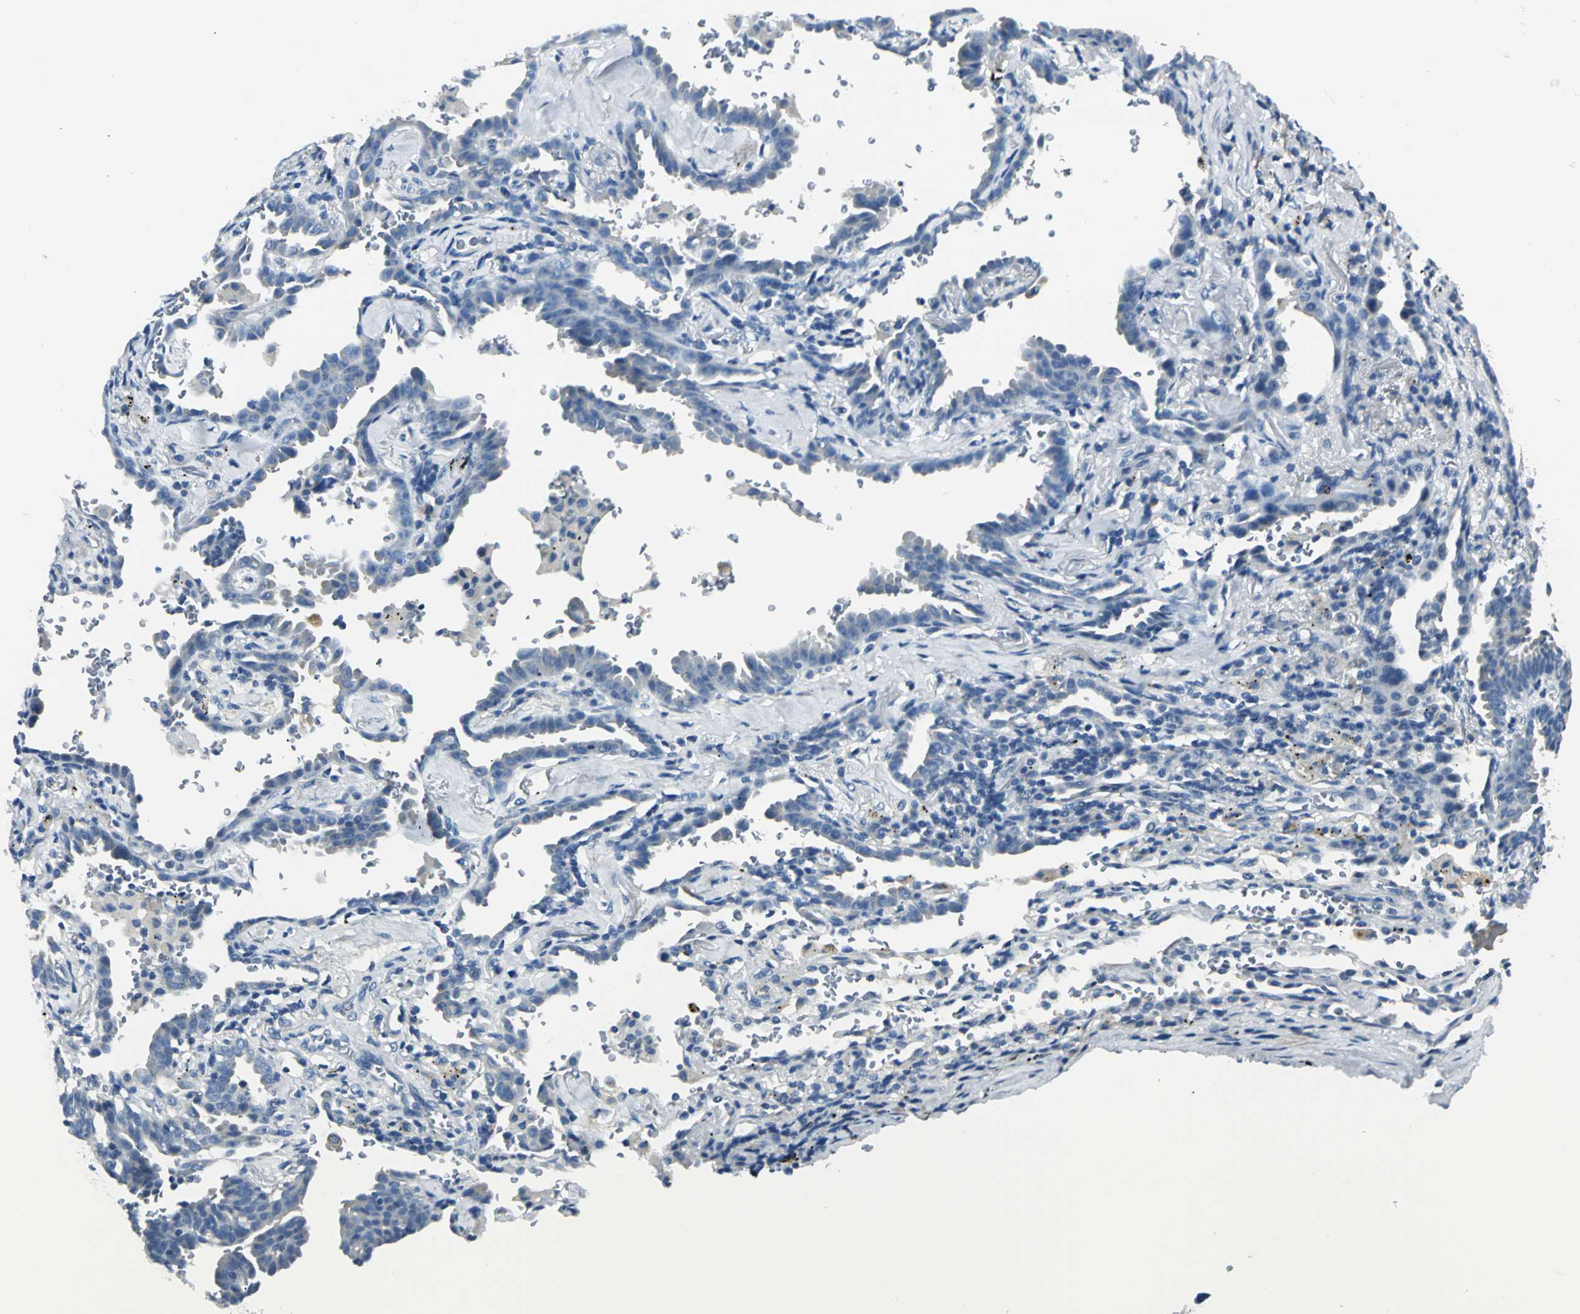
{"staining": {"intensity": "negative", "quantity": "none", "location": "none"}, "tissue": "lung cancer", "cell_type": "Tumor cells", "image_type": "cancer", "snomed": [{"axis": "morphology", "description": "Adenocarcinoma, NOS"}, {"axis": "topography", "description": "Lung"}], "caption": "Immunohistochemistry histopathology image of adenocarcinoma (lung) stained for a protein (brown), which reveals no expression in tumor cells.", "gene": "B3GNT2", "patient": {"sex": "female", "age": 64}}